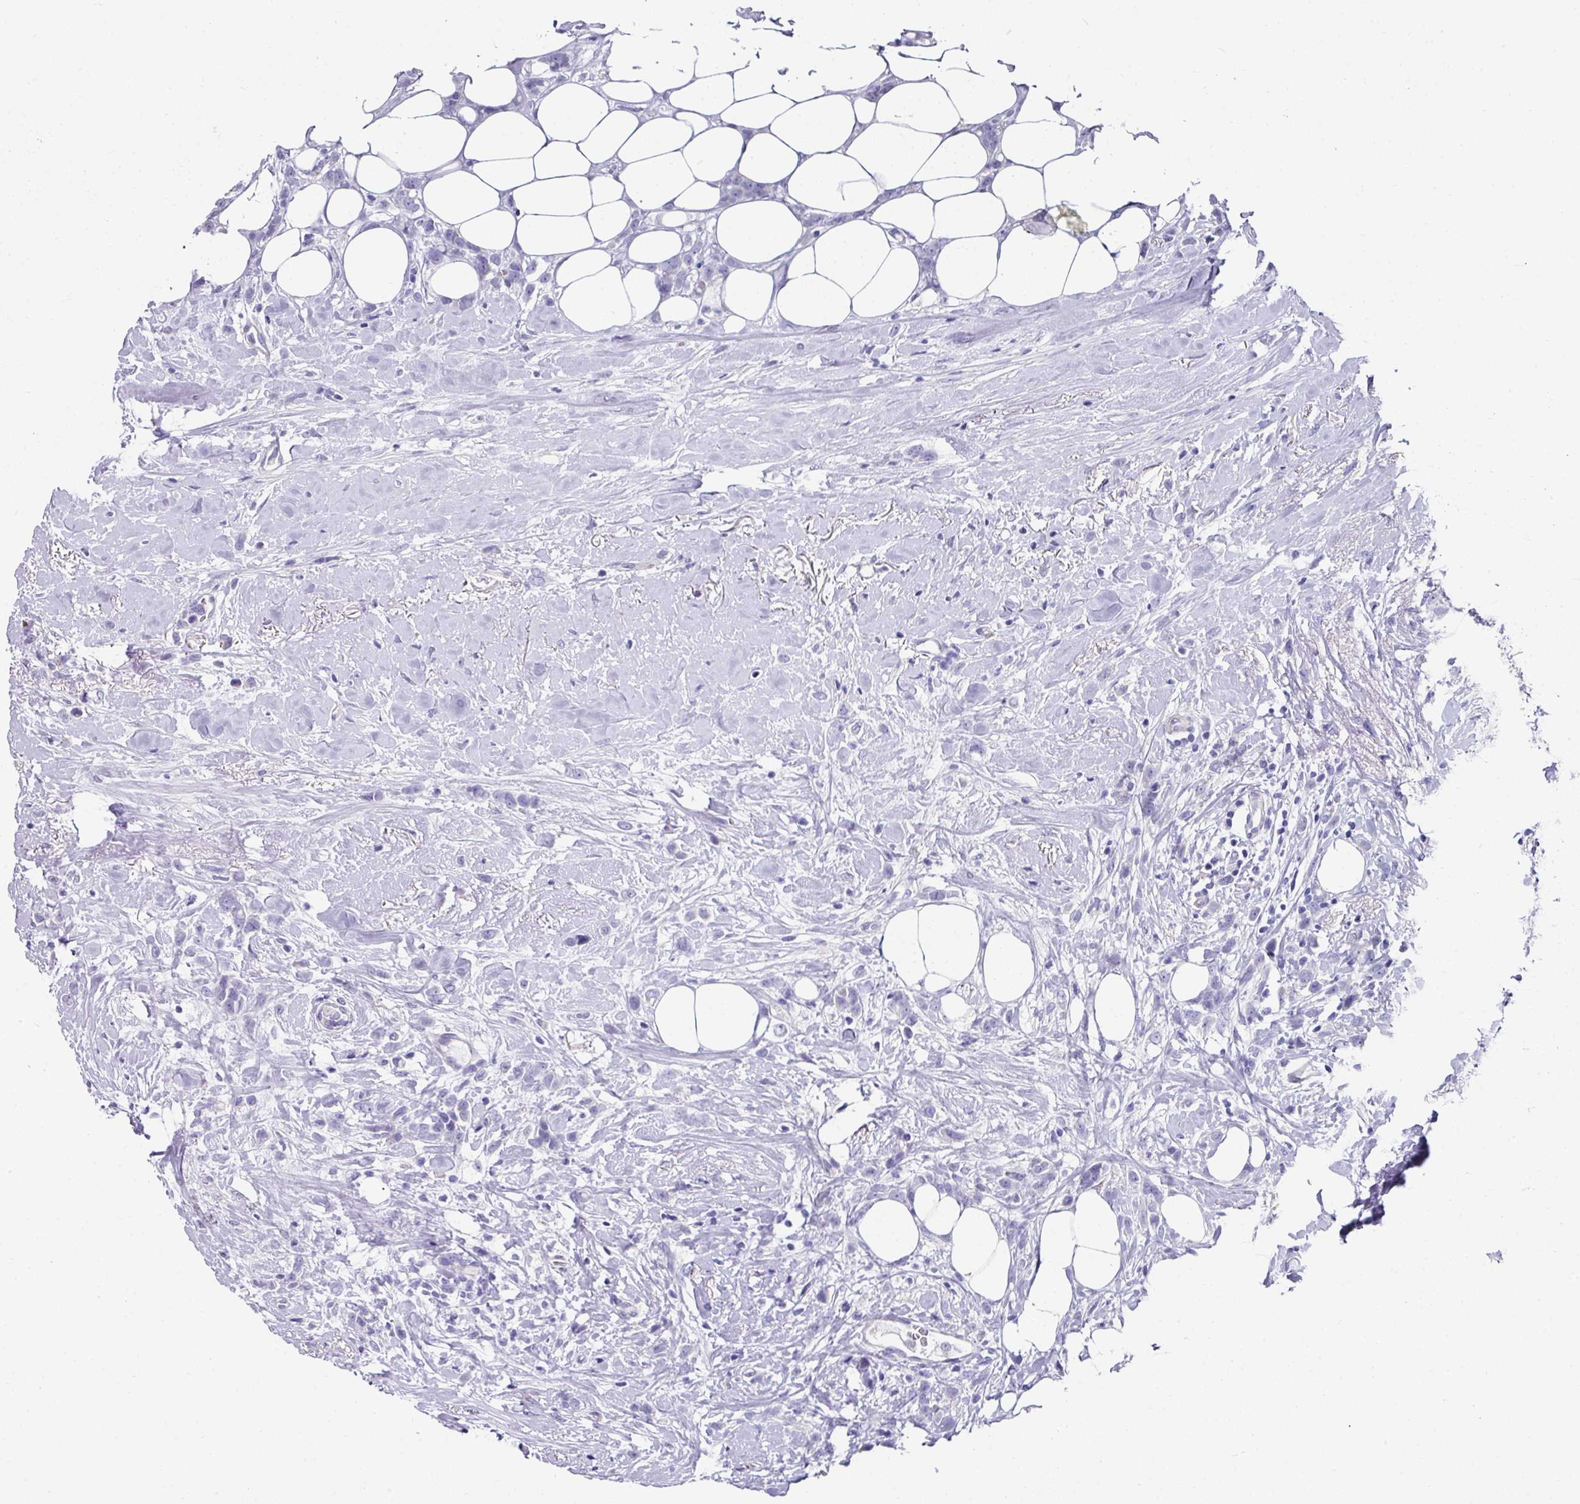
{"staining": {"intensity": "negative", "quantity": "none", "location": "none"}, "tissue": "breast cancer", "cell_type": "Tumor cells", "image_type": "cancer", "snomed": [{"axis": "morphology", "description": "Duct carcinoma"}, {"axis": "topography", "description": "Breast"}], "caption": "Breast cancer was stained to show a protein in brown. There is no significant positivity in tumor cells. (Immunohistochemistry (ihc), brightfield microscopy, high magnification).", "gene": "CLDN1", "patient": {"sex": "female", "age": 80}}